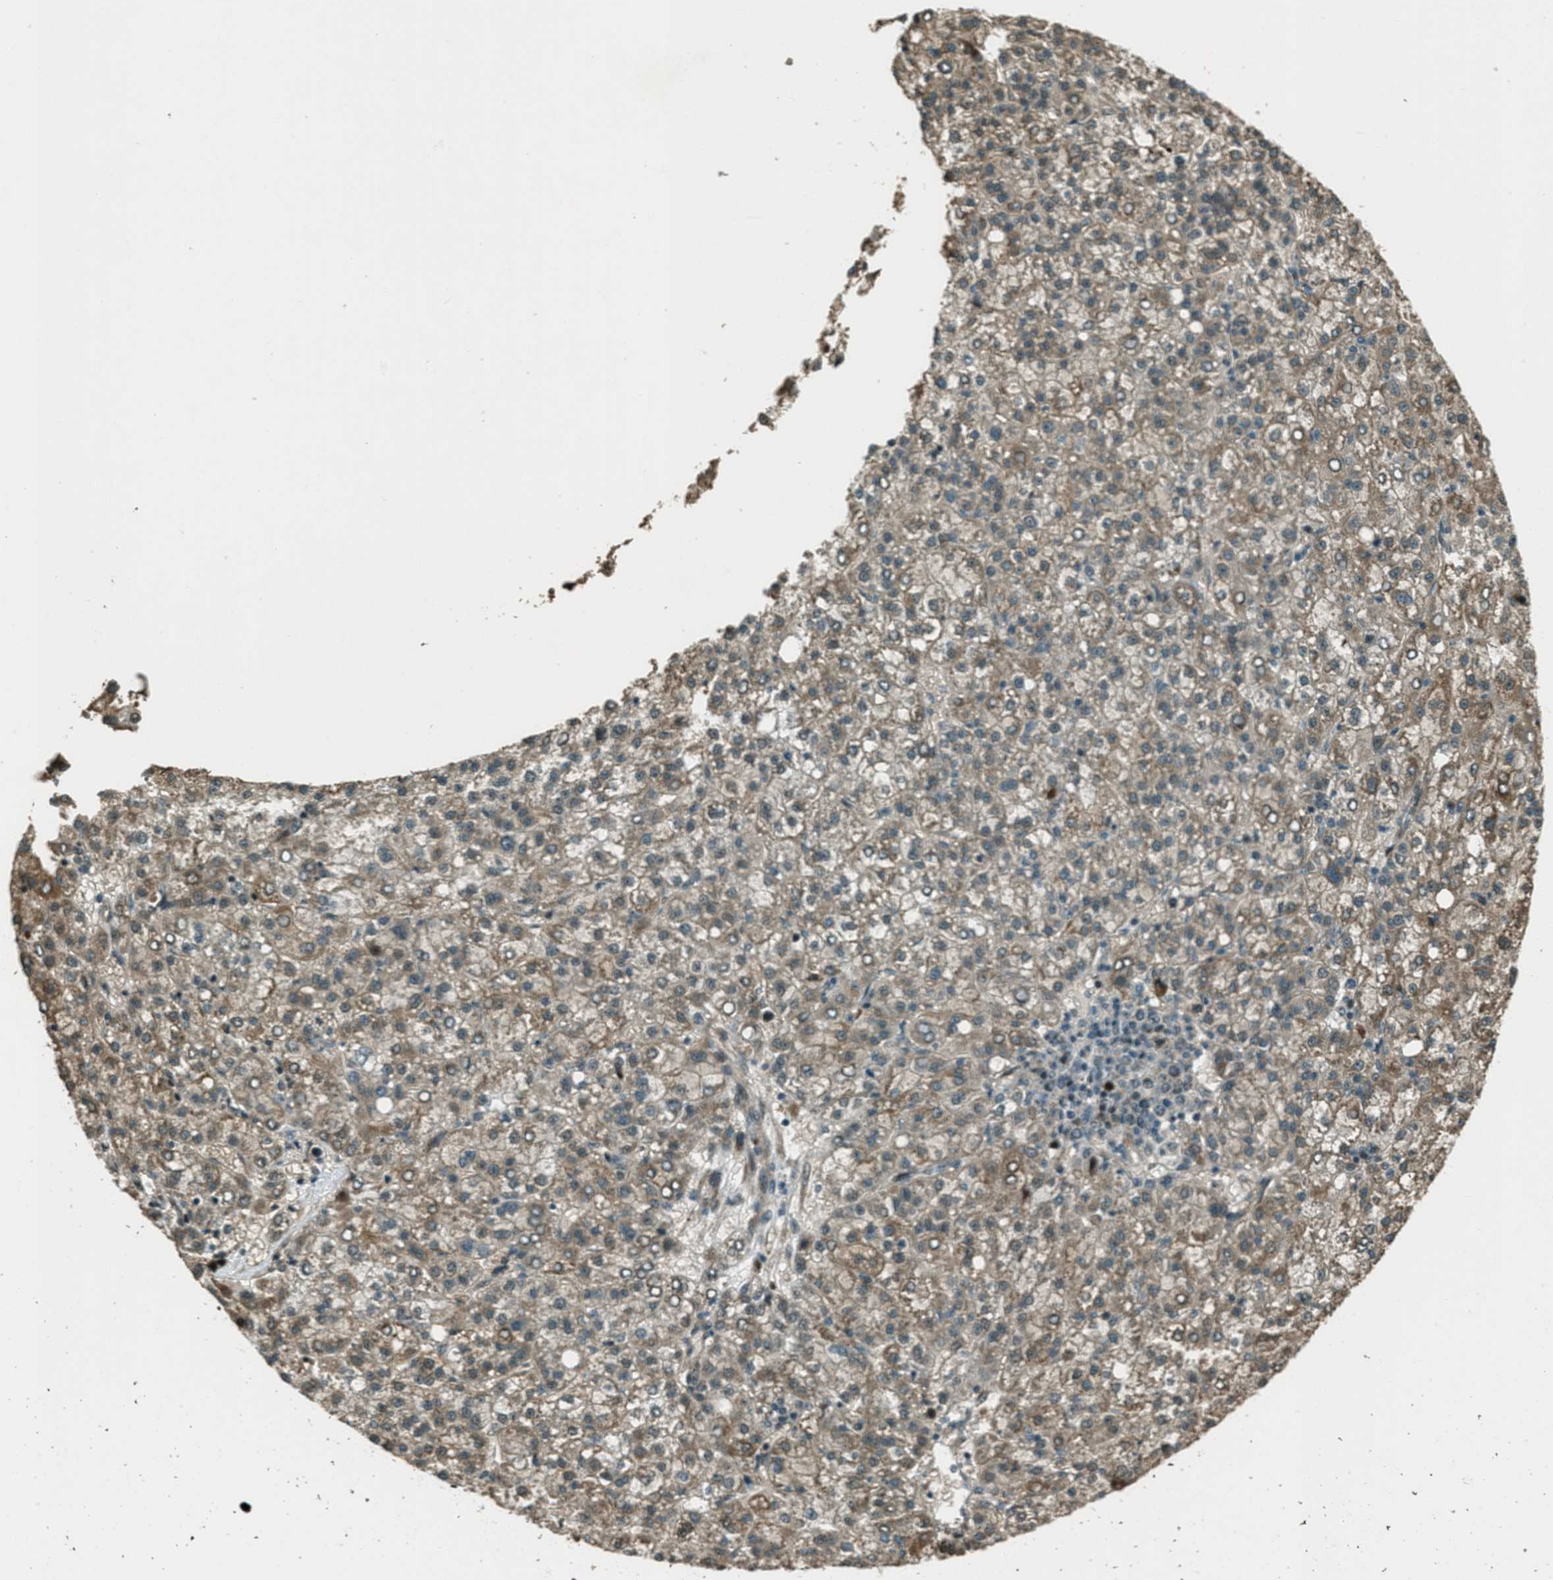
{"staining": {"intensity": "moderate", "quantity": ">75%", "location": "cytoplasmic/membranous"}, "tissue": "liver cancer", "cell_type": "Tumor cells", "image_type": "cancer", "snomed": [{"axis": "morphology", "description": "Carcinoma, Hepatocellular, NOS"}, {"axis": "topography", "description": "Liver"}], "caption": "A micrograph of liver hepatocellular carcinoma stained for a protein shows moderate cytoplasmic/membranous brown staining in tumor cells.", "gene": "TARDBP", "patient": {"sex": "female", "age": 58}}